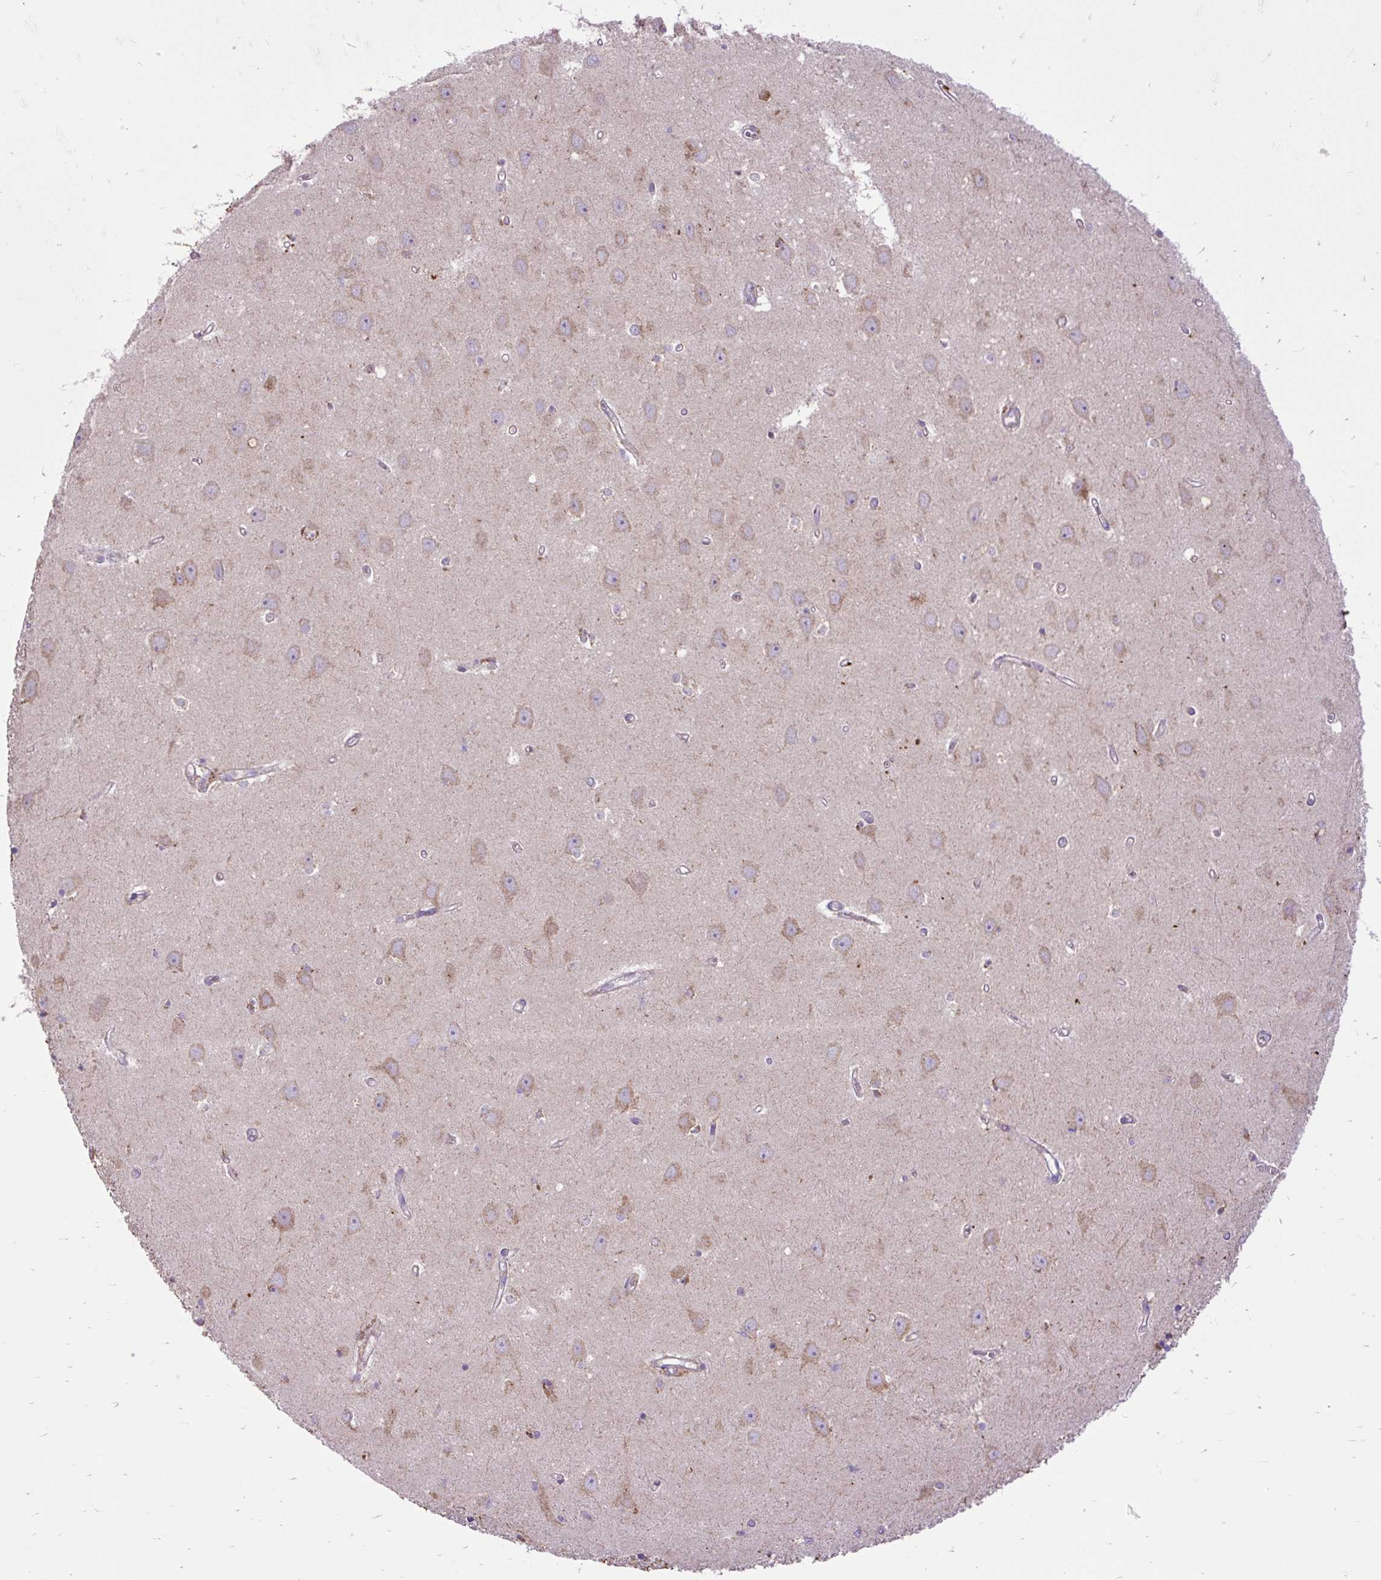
{"staining": {"intensity": "moderate", "quantity": "<25%", "location": "cytoplasmic/membranous"}, "tissue": "hippocampus", "cell_type": "Glial cells", "image_type": "normal", "snomed": [{"axis": "morphology", "description": "Normal tissue, NOS"}, {"axis": "topography", "description": "Hippocampus"}], "caption": "Moderate cytoplasmic/membranous staining is seen in about <25% of glial cells in normal hippocampus. The staining is performed using DAB brown chromogen to label protein expression. The nuclei are counter-stained blue using hematoxylin.", "gene": "TOMM40", "patient": {"sex": "female", "age": 64}}